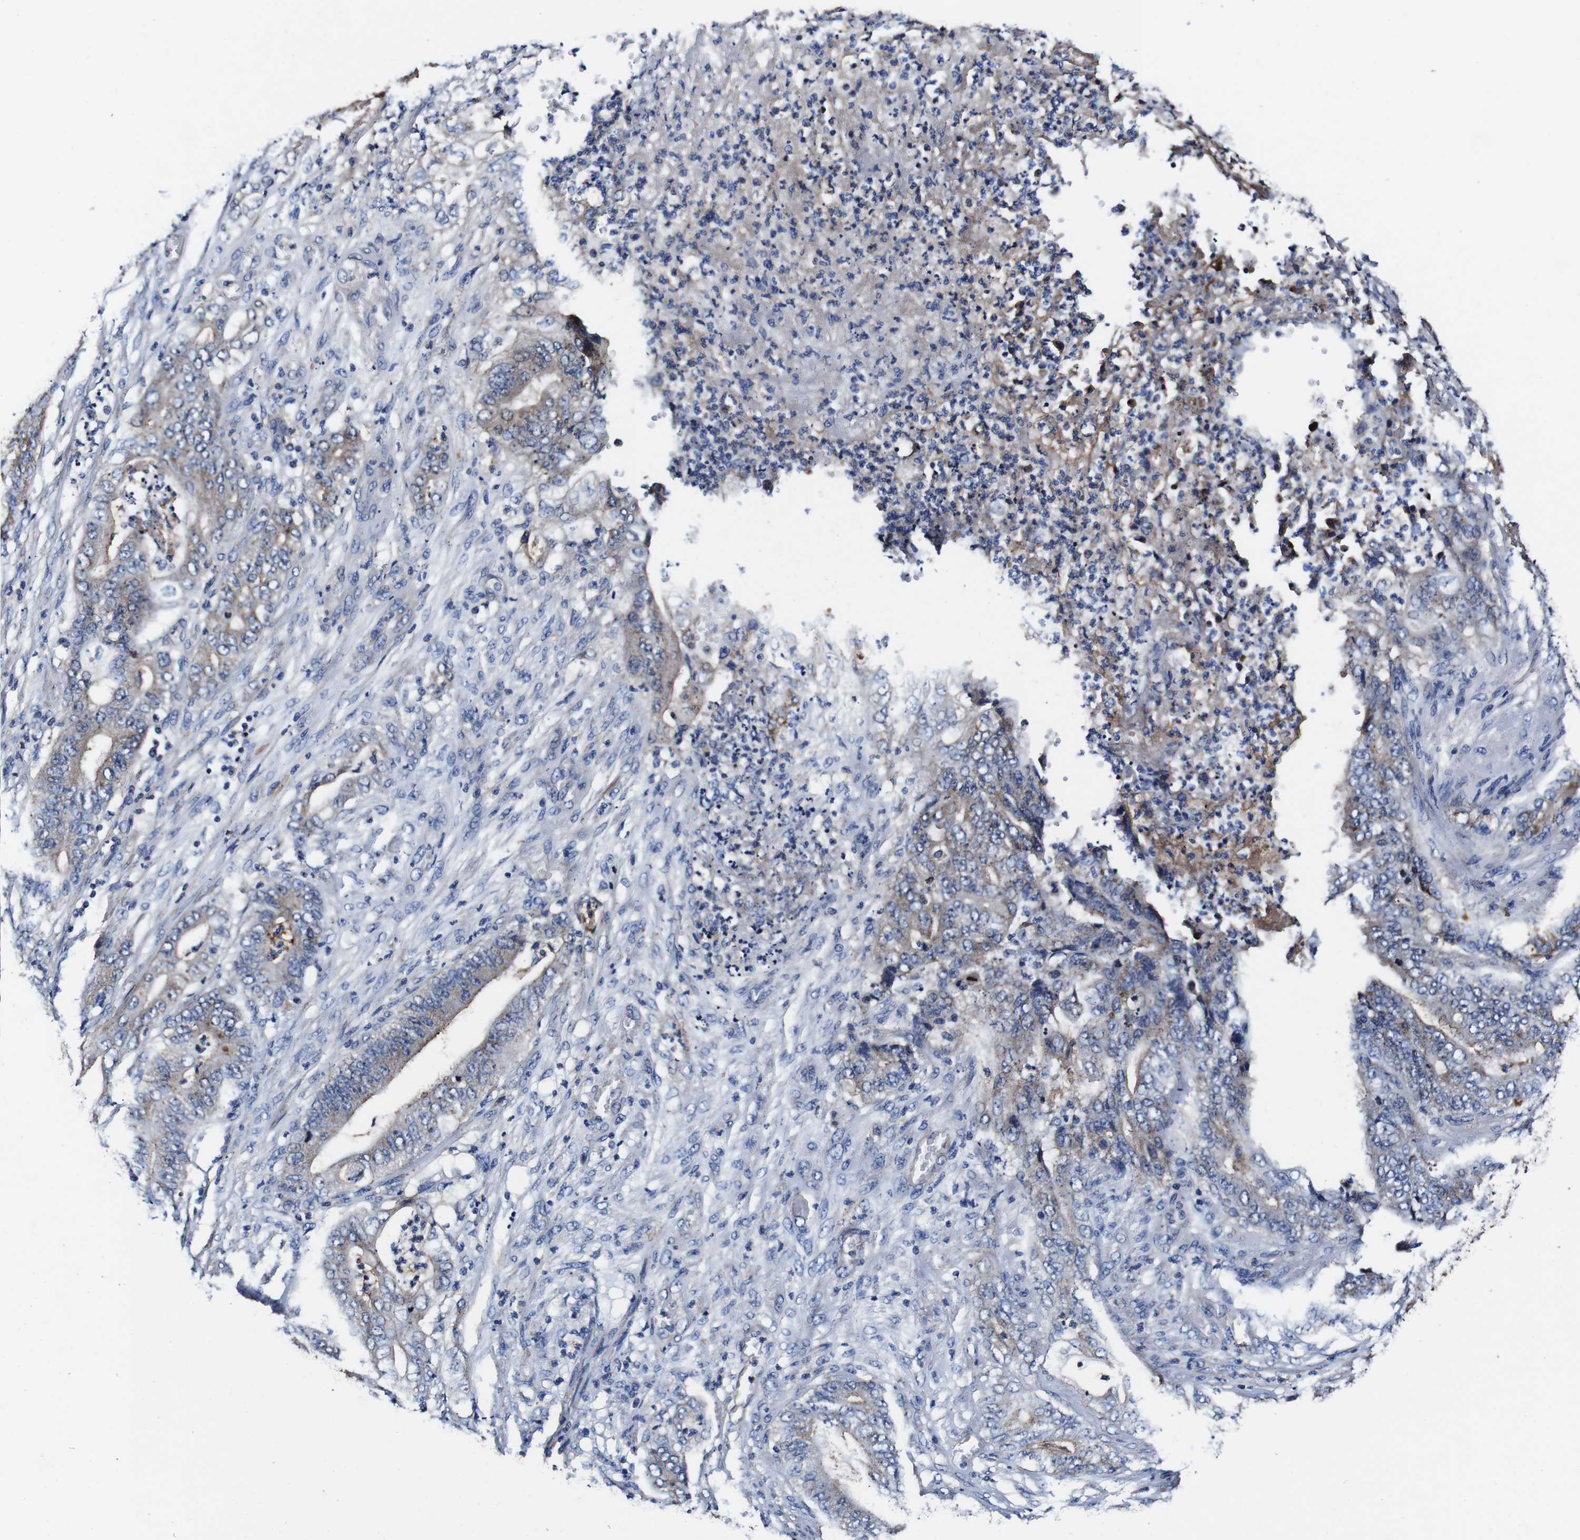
{"staining": {"intensity": "weak", "quantity": "25%-75%", "location": "cytoplasmic/membranous"}, "tissue": "stomach cancer", "cell_type": "Tumor cells", "image_type": "cancer", "snomed": [{"axis": "morphology", "description": "Adenocarcinoma, NOS"}, {"axis": "topography", "description": "Stomach"}], "caption": "IHC photomicrograph of neoplastic tissue: human stomach adenocarcinoma stained using immunohistochemistry (IHC) demonstrates low levels of weak protein expression localized specifically in the cytoplasmic/membranous of tumor cells, appearing as a cytoplasmic/membranous brown color.", "gene": "PDCD6IP", "patient": {"sex": "female", "age": 73}}